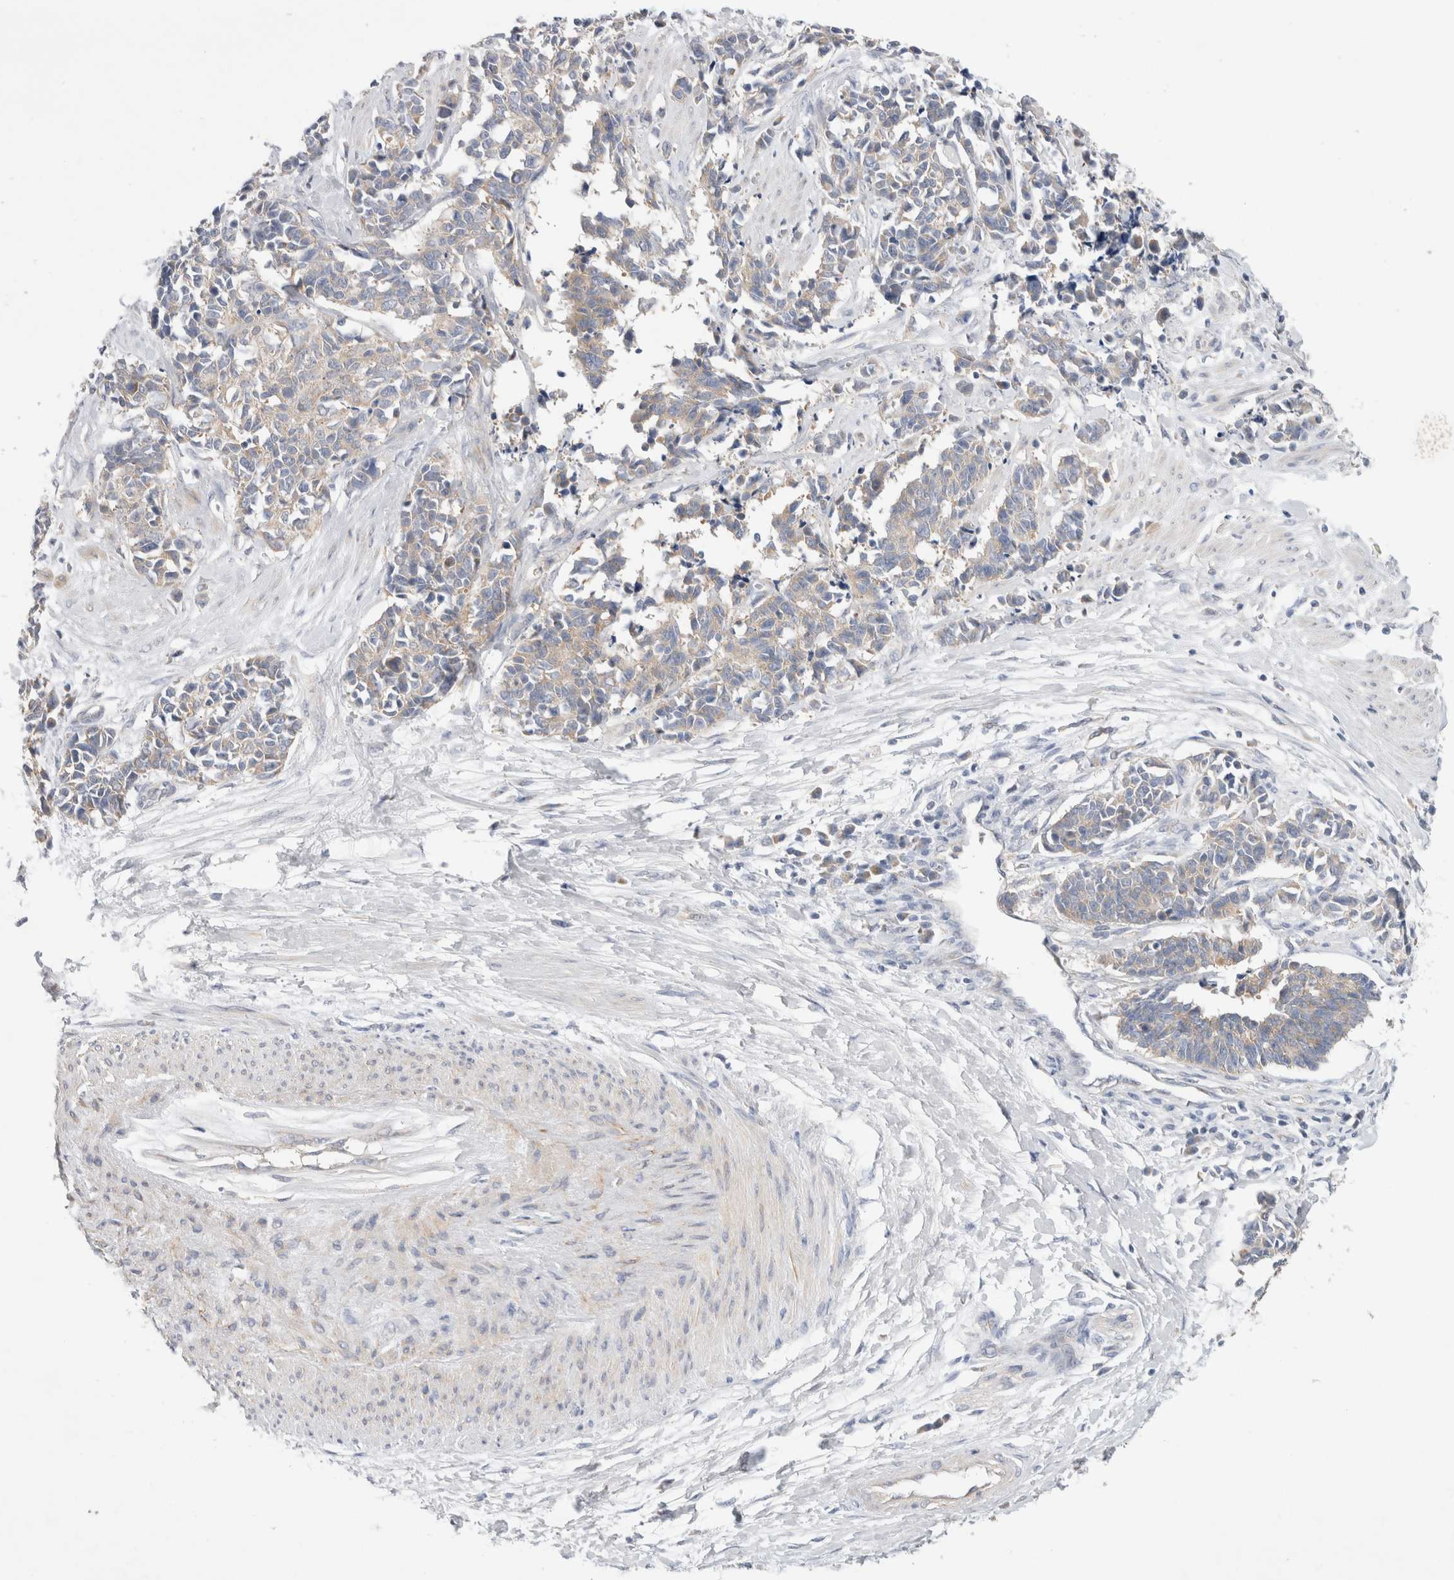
{"staining": {"intensity": "weak", "quantity": "<25%", "location": "cytoplasmic/membranous"}, "tissue": "cervical cancer", "cell_type": "Tumor cells", "image_type": "cancer", "snomed": [{"axis": "morphology", "description": "Squamous cell carcinoma, NOS"}, {"axis": "topography", "description": "Cervix"}], "caption": "Histopathology image shows no significant protein staining in tumor cells of cervical squamous cell carcinoma.", "gene": "IFT74", "patient": {"sex": "female", "age": 35}}